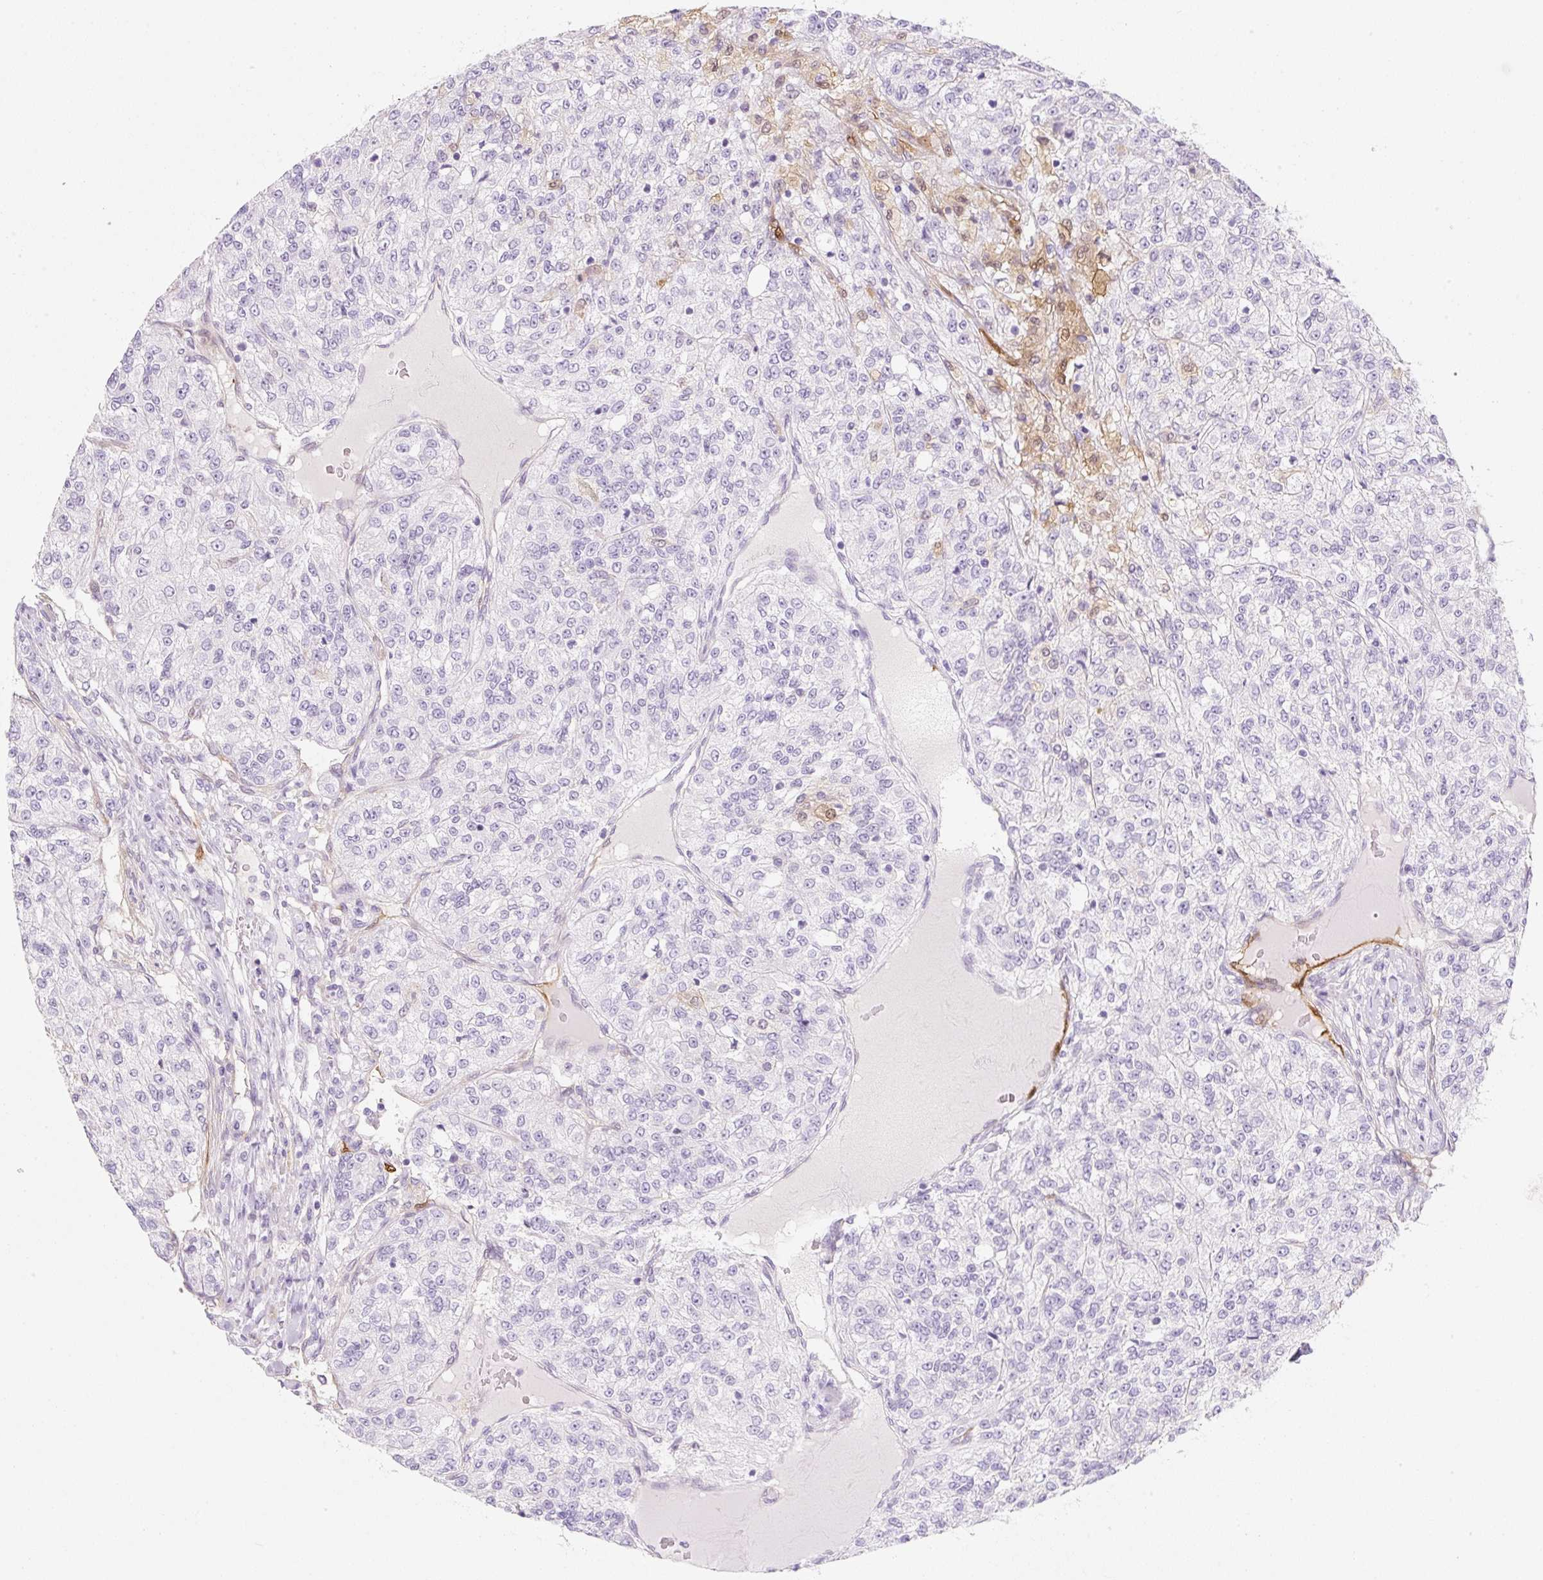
{"staining": {"intensity": "negative", "quantity": "none", "location": "none"}, "tissue": "renal cancer", "cell_type": "Tumor cells", "image_type": "cancer", "snomed": [{"axis": "morphology", "description": "Adenocarcinoma, NOS"}, {"axis": "topography", "description": "Kidney"}], "caption": "Immunohistochemistry histopathology image of neoplastic tissue: human renal cancer stained with DAB displays no significant protein positivity in tumor cells.", "gene": "FABP5", "patient": {"sex": "female", "age": 63}}